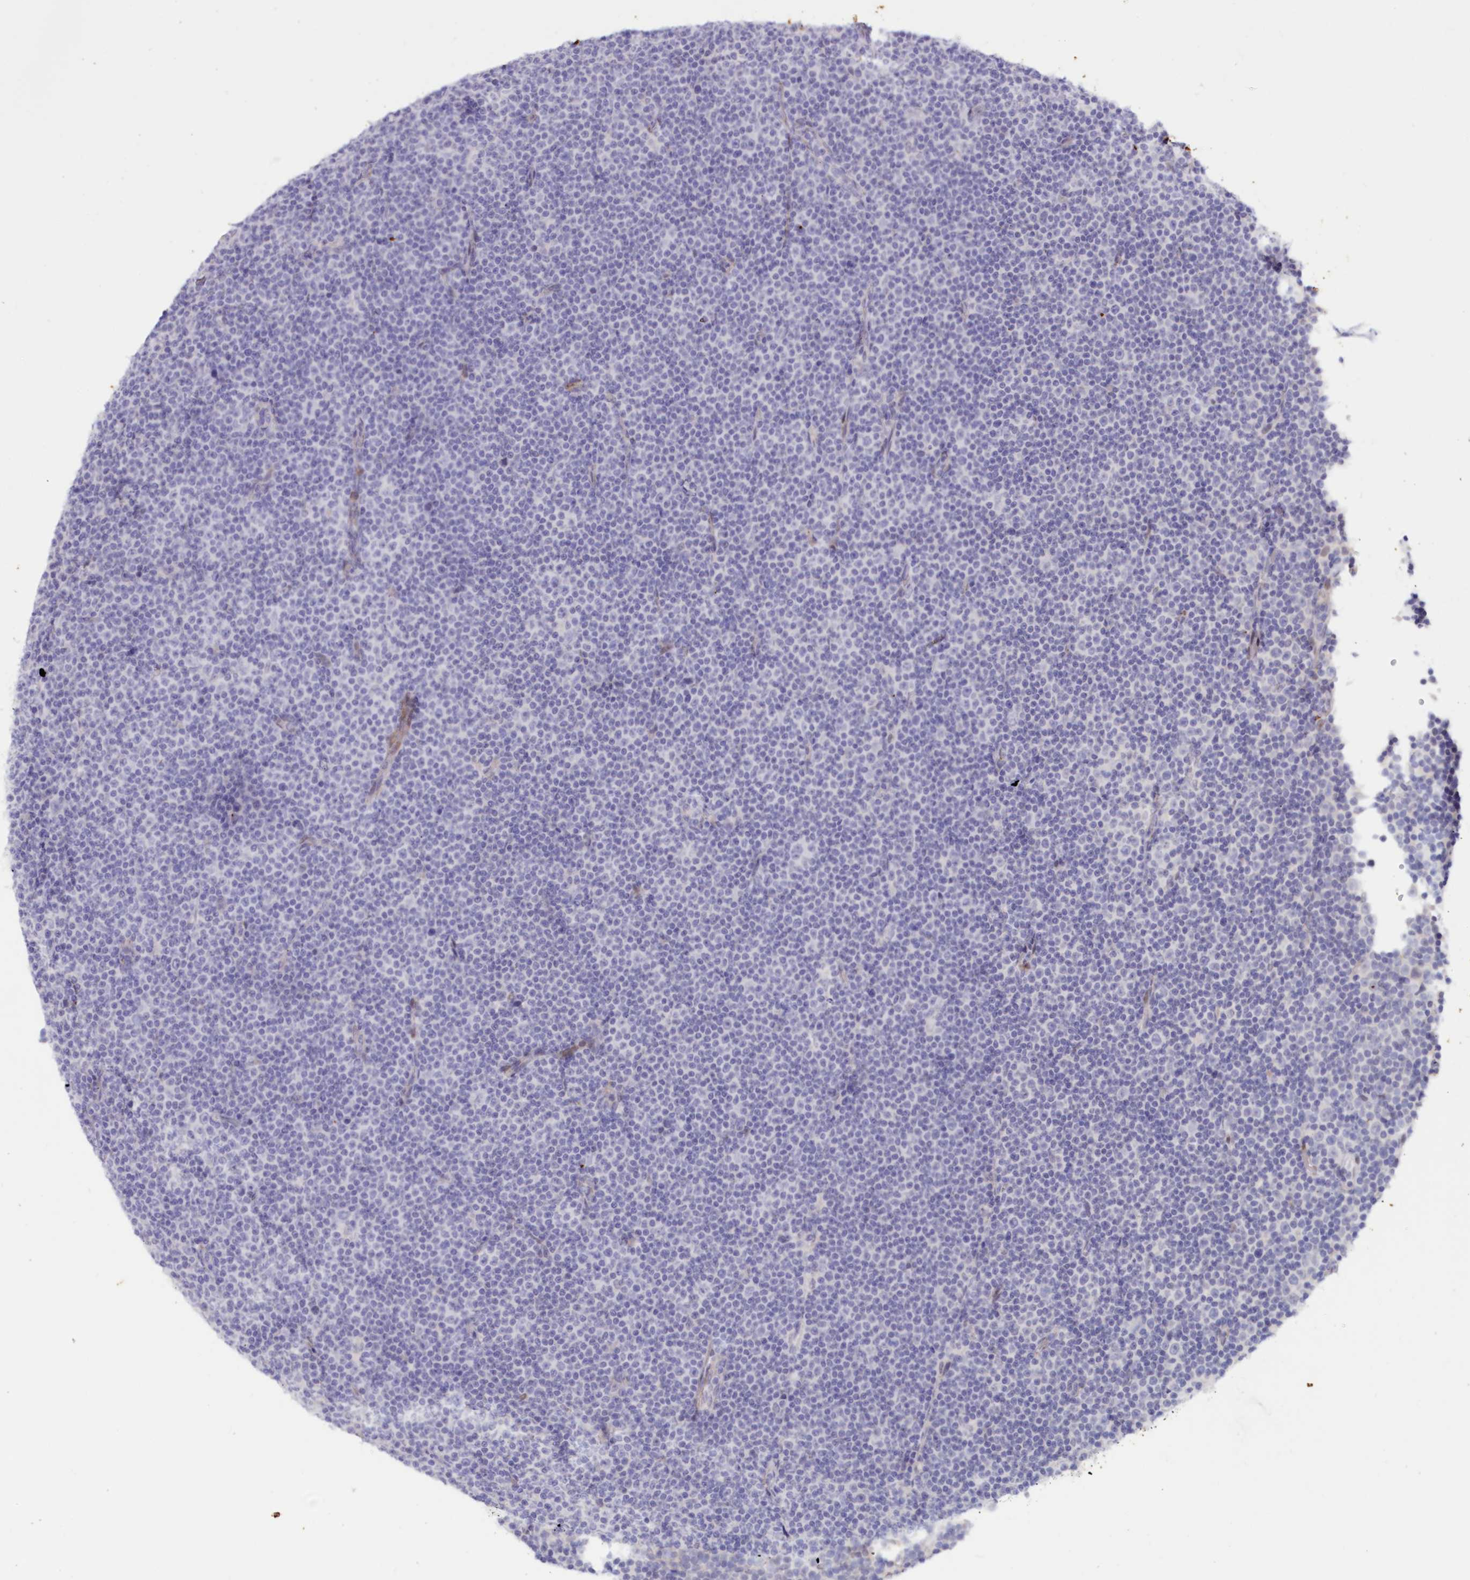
{"staining": {"intensity": "negative", "quantity": "none", "location": "none"}, "tissue": "lymphoma", "cell_type": "Tumor cells", "image_type": "cancer", "snomed": [{"axis": "morphology", "description": "Malignant lymphoma, non-Hodgkin's type, Low grade"}, {"axis": "topography", "description": "Lymph node"}], "caption": "Protein analysis of lymphoma shows no significant expression in tumor cells.", "gene": "SNED1", "patient": {"sex": "female", "age": 67}}